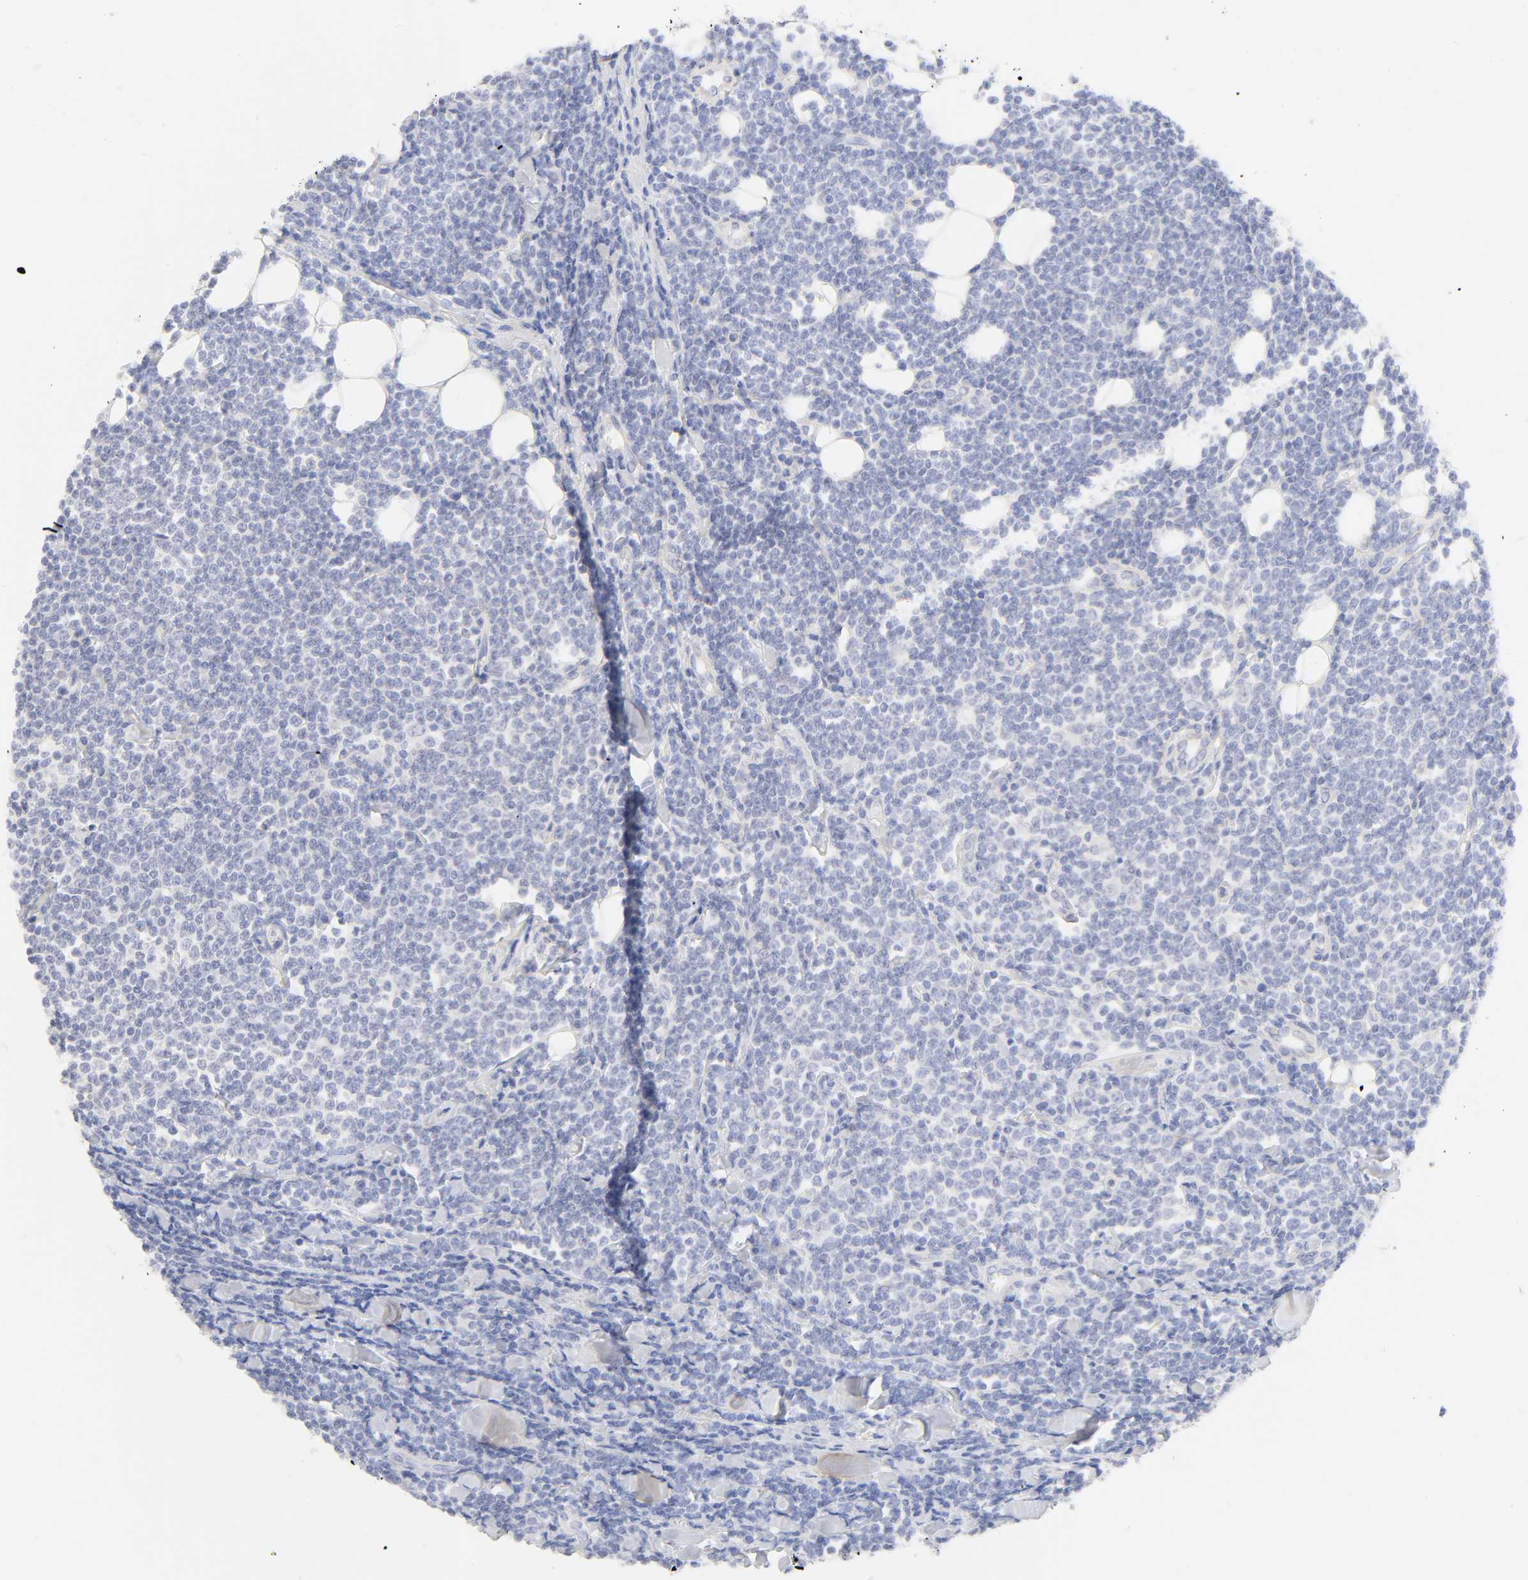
{"staining": {"intensity": "negative", "quantity": "none", "location": "none"}, "tissue": "lymphoma", "cell_type": "Tumor cells", "image_type": "cancer", "snomed": [{"axis": "morphology", "description": "Malignant lymphoma, non-Hodgkin's type, Low grade"}, {"axis": "topography", "description": "Soft tissue"}], "caption": "A high-resolution micrograph shows IHC staining of lymphoma, which shows no significant positivity in tumor cells.", "gene": "CYP4B1", "patient": {"sex": "male", "age": 92}}